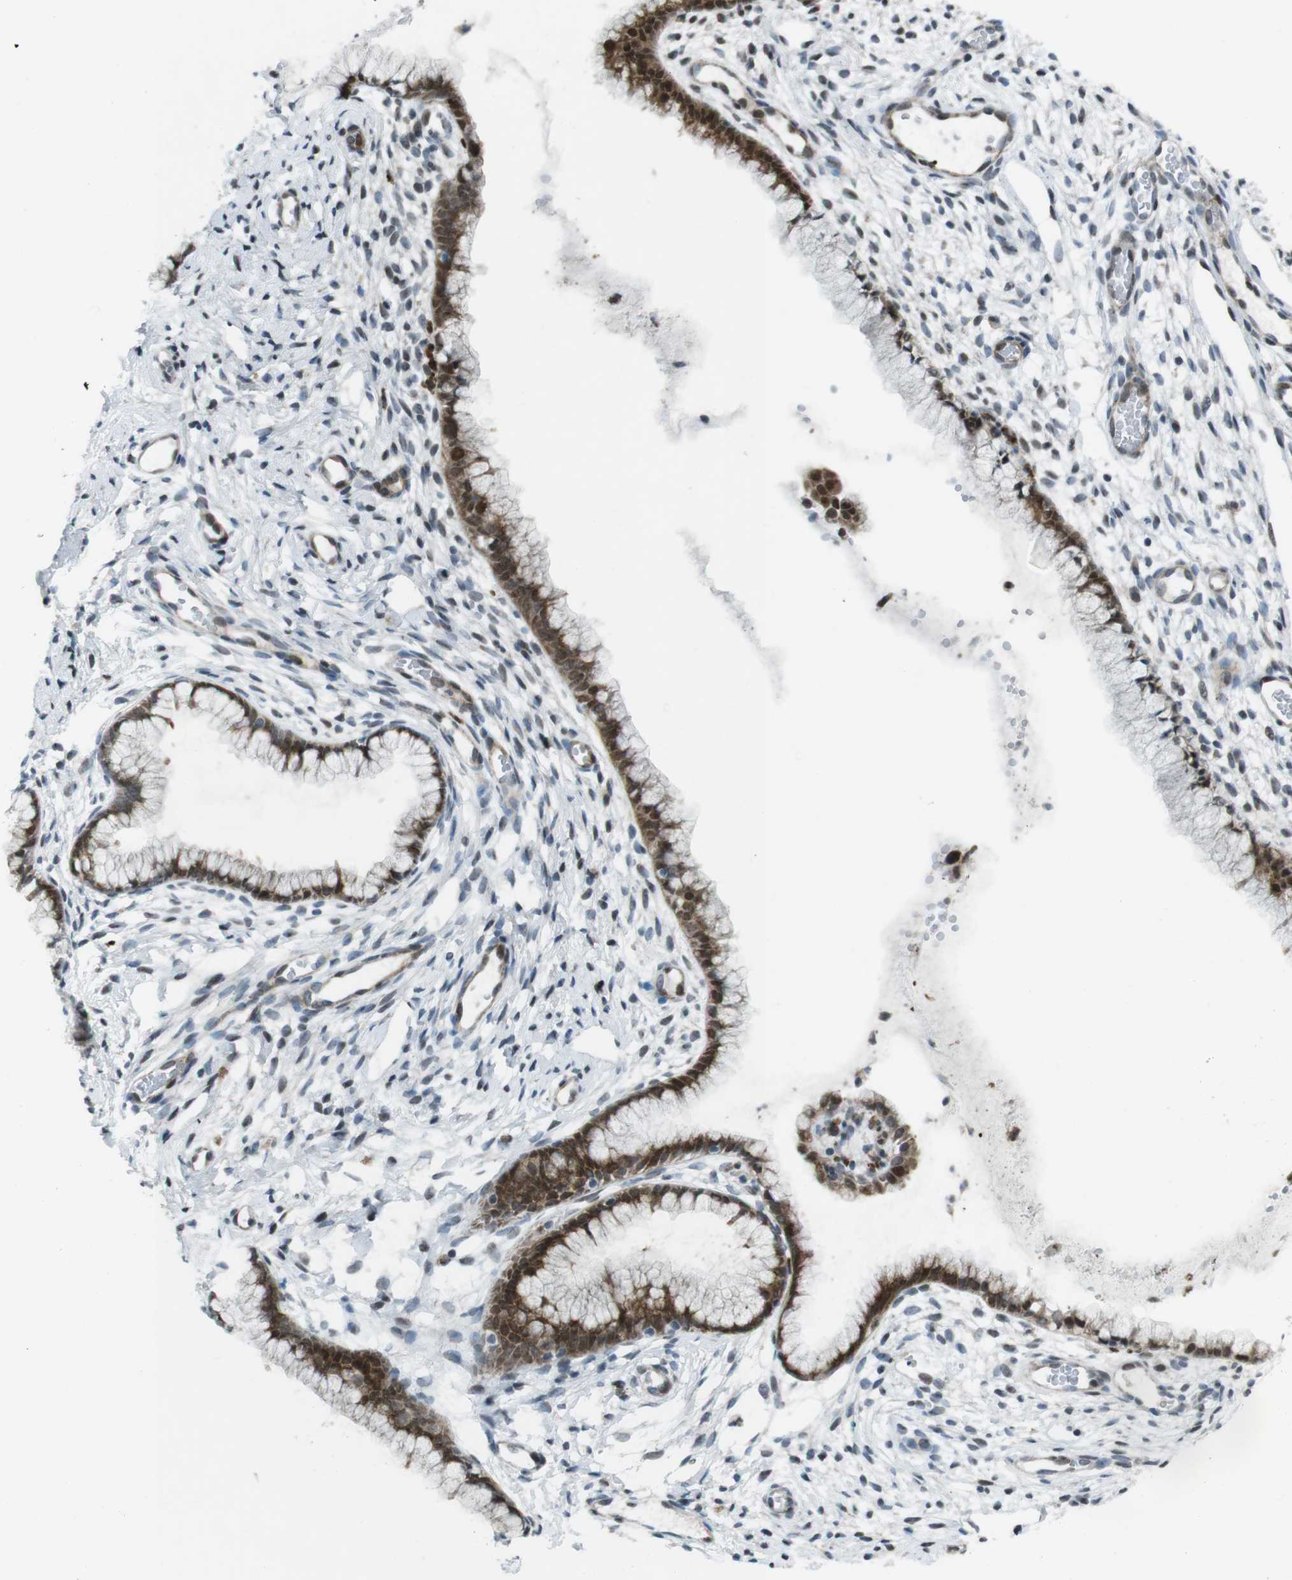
{"staining": {"intensity": "strong", "quantity": ">75%", "location": "cytoplasmic/membranous,nuclear"}, "tissue": "cervix", "cell_type": "Glandular cells", "image_type": "normal", "snomed": [{"axis": "morphology", "description": "Normal tissue, NOS"}, {"axis": "topography", "description": "Cervix"}], "caption": "Cervix stained with a brown dye demonstrates strong cytoplasmic/membranous,nuclear positive staining in about >75% of glandular cells.", "gene": "PBRM1", "patient": {"sex": "female", "age": 65}}